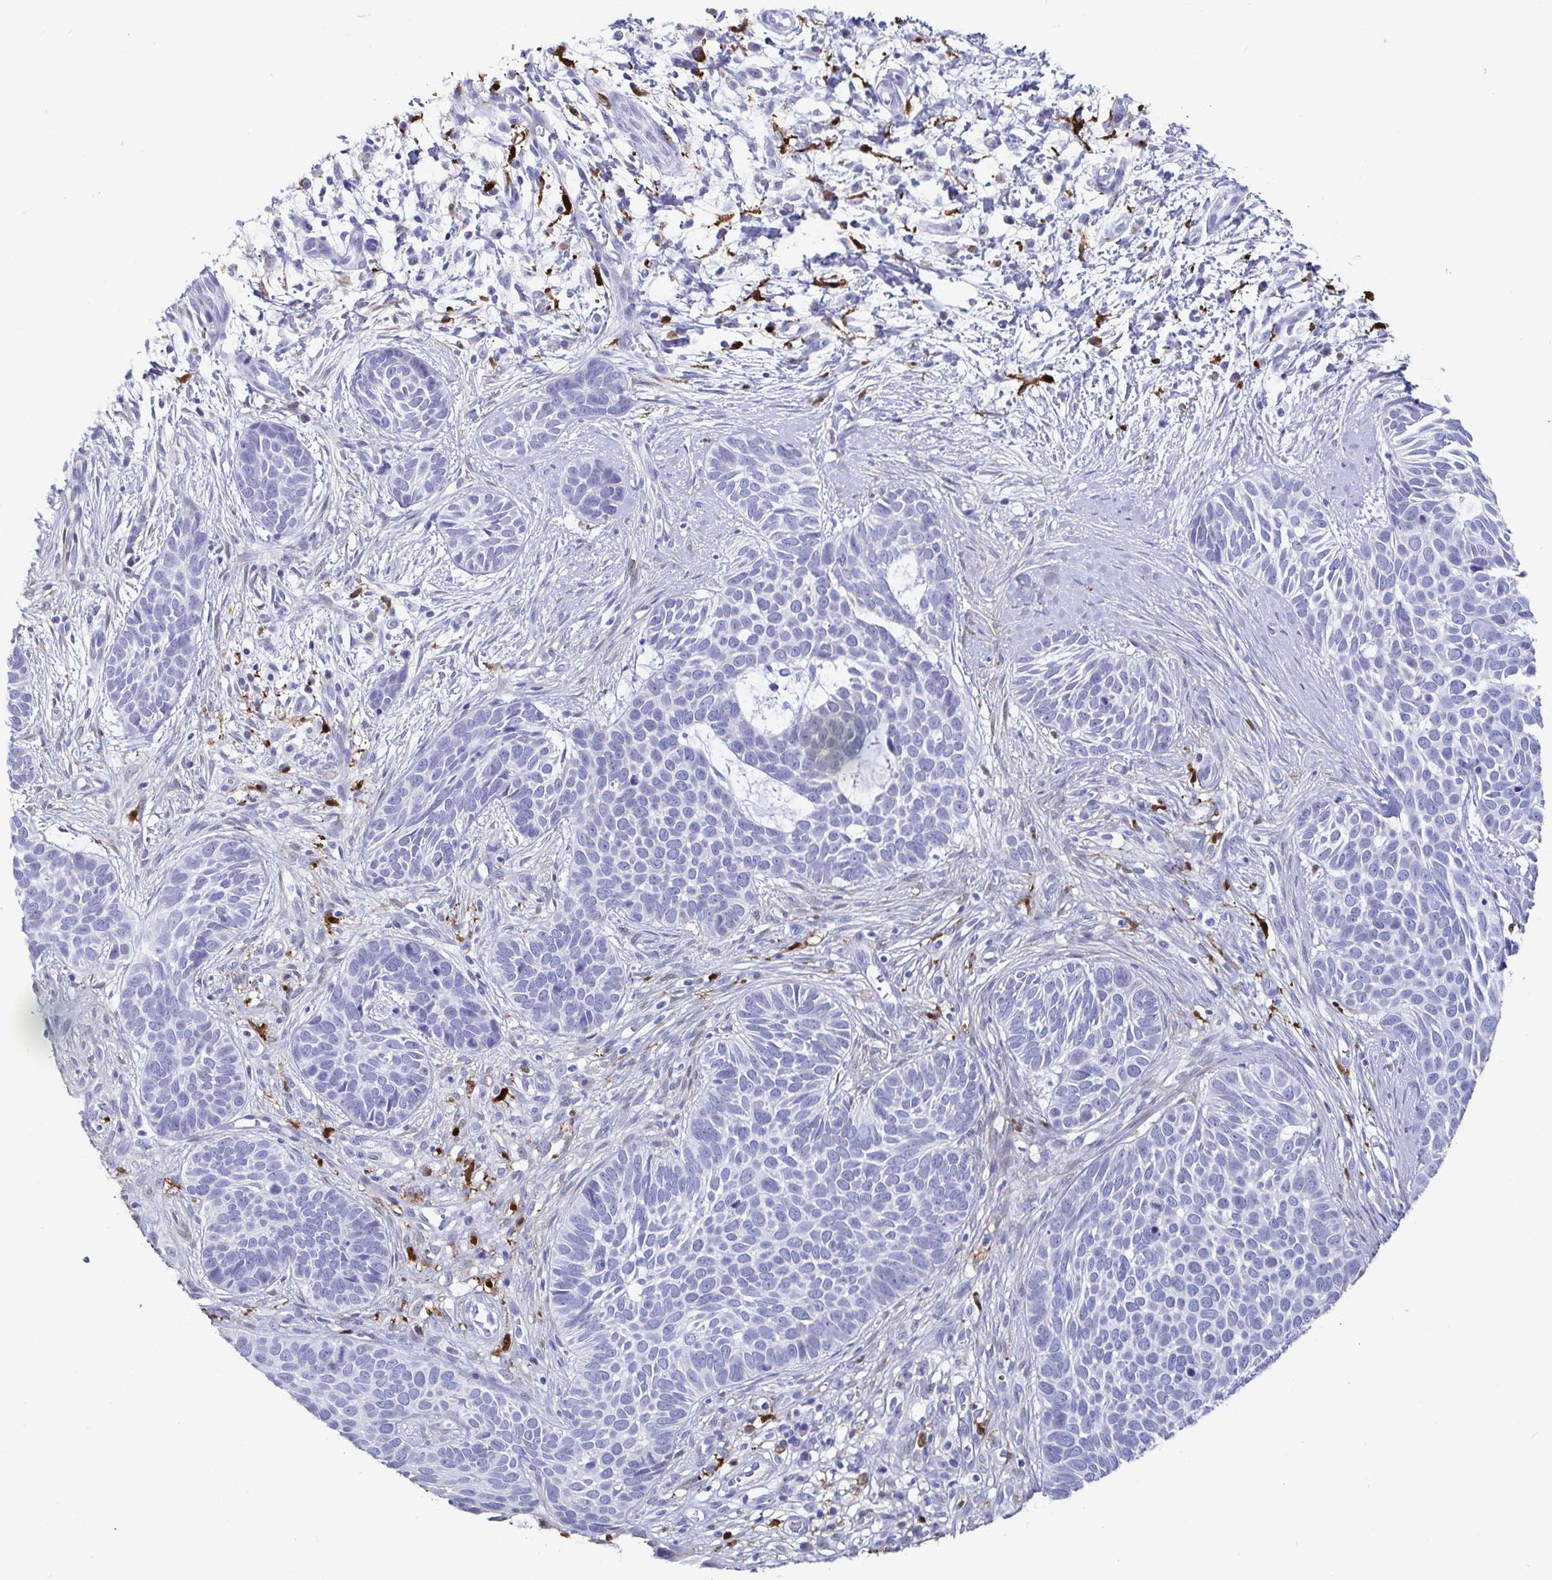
{"staining": {"intensity": "negative", "quantity": "none", "location": "none"}, "tissue": "skin cancer", "cell_type": "Tumor cells", "image_type": "cancer", "snomed": [{"axis": "morphology", "description": "Basal cell carcinoma"}, {"axis": "topography", "description": "Skin"}], "caption": "A micrograph of human skin basal cell carcinoma is negative for staining in tumor cells.", "gene": "OR2A4", "patient": {"sex": "male", "age": 69}}